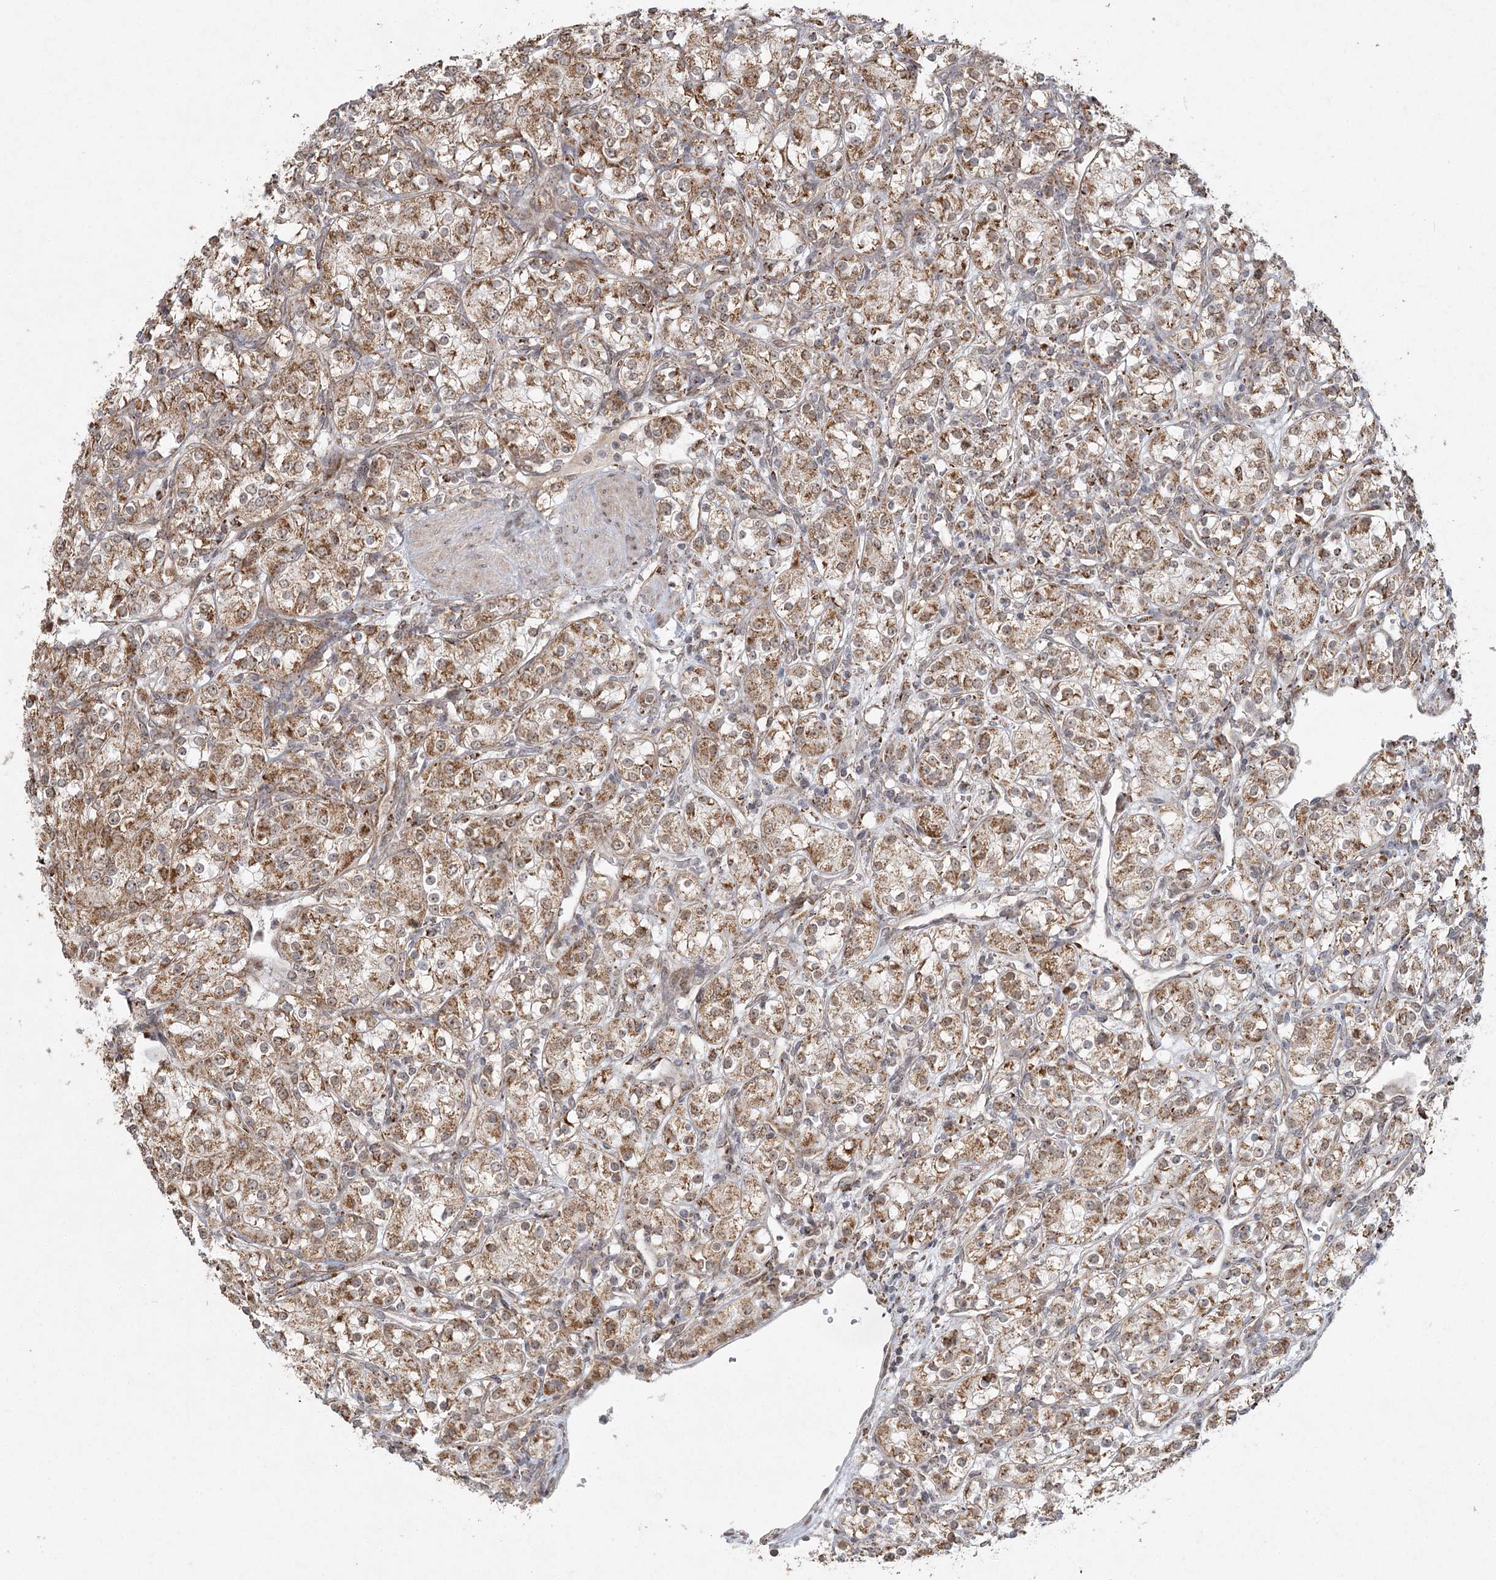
{"staining": {"intensity": "moderate", "quantity": ">75%", "location": "cytoplasmic/membranous"}, "tissue": "renal cancer", "cell_type": "Tumor cells", "image_type": "cancer", "snomed": [{"axis": "morphology", "description": "Adenocarcinoma, NOS"}, {"axis": "topography", "description": "Kidney"}], "caption": "Protein analysis of renal cancer (adenocarcinoma) tissue shows moderate cytoplasmic/membranous positivity in about >75% of tumor cells.", "gene": "LACTB", "patient": {"sex": "male", "age": 77}}